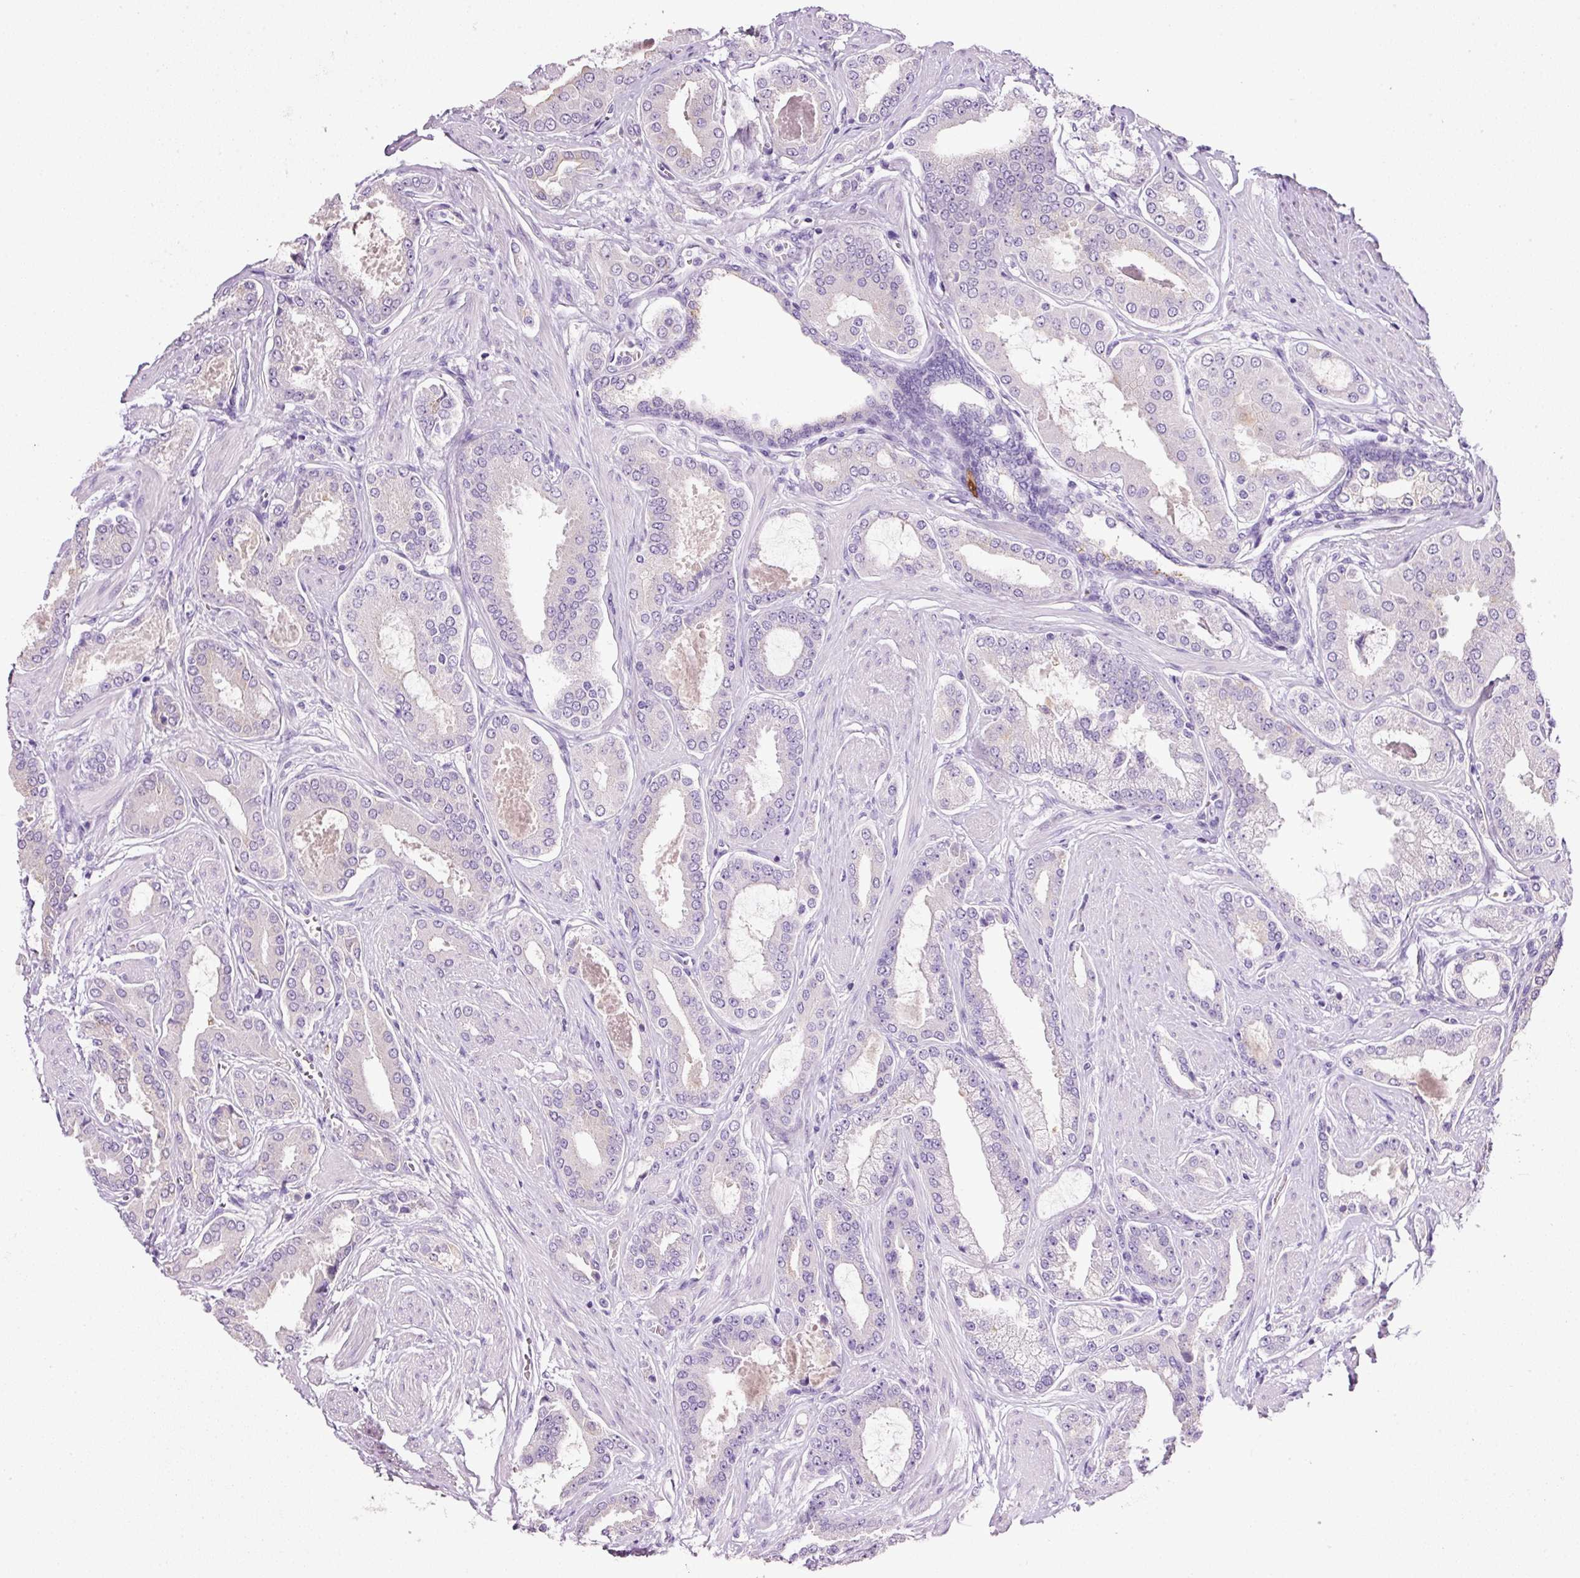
{"staining": {"intensity": "negative", "quantity": "none", "location": "none"}, "tissue": "prostate cancer", "cell_type": "Tumor cells", "image_type": "cancer", "snomed": [{"axis": "morphology", "description": "Adenocarcinoma, Low grade"}, {"axis": "topography", "description": "Prostate"}], "caption": "There is no significant positivity in tumor cells of prostate adenocarcinoma (low-grade). (DAB IHC visualized using brightfield microscopy, high magnification).", "gene": "BSND", "patient": {"sex": "male", "age": 42}}